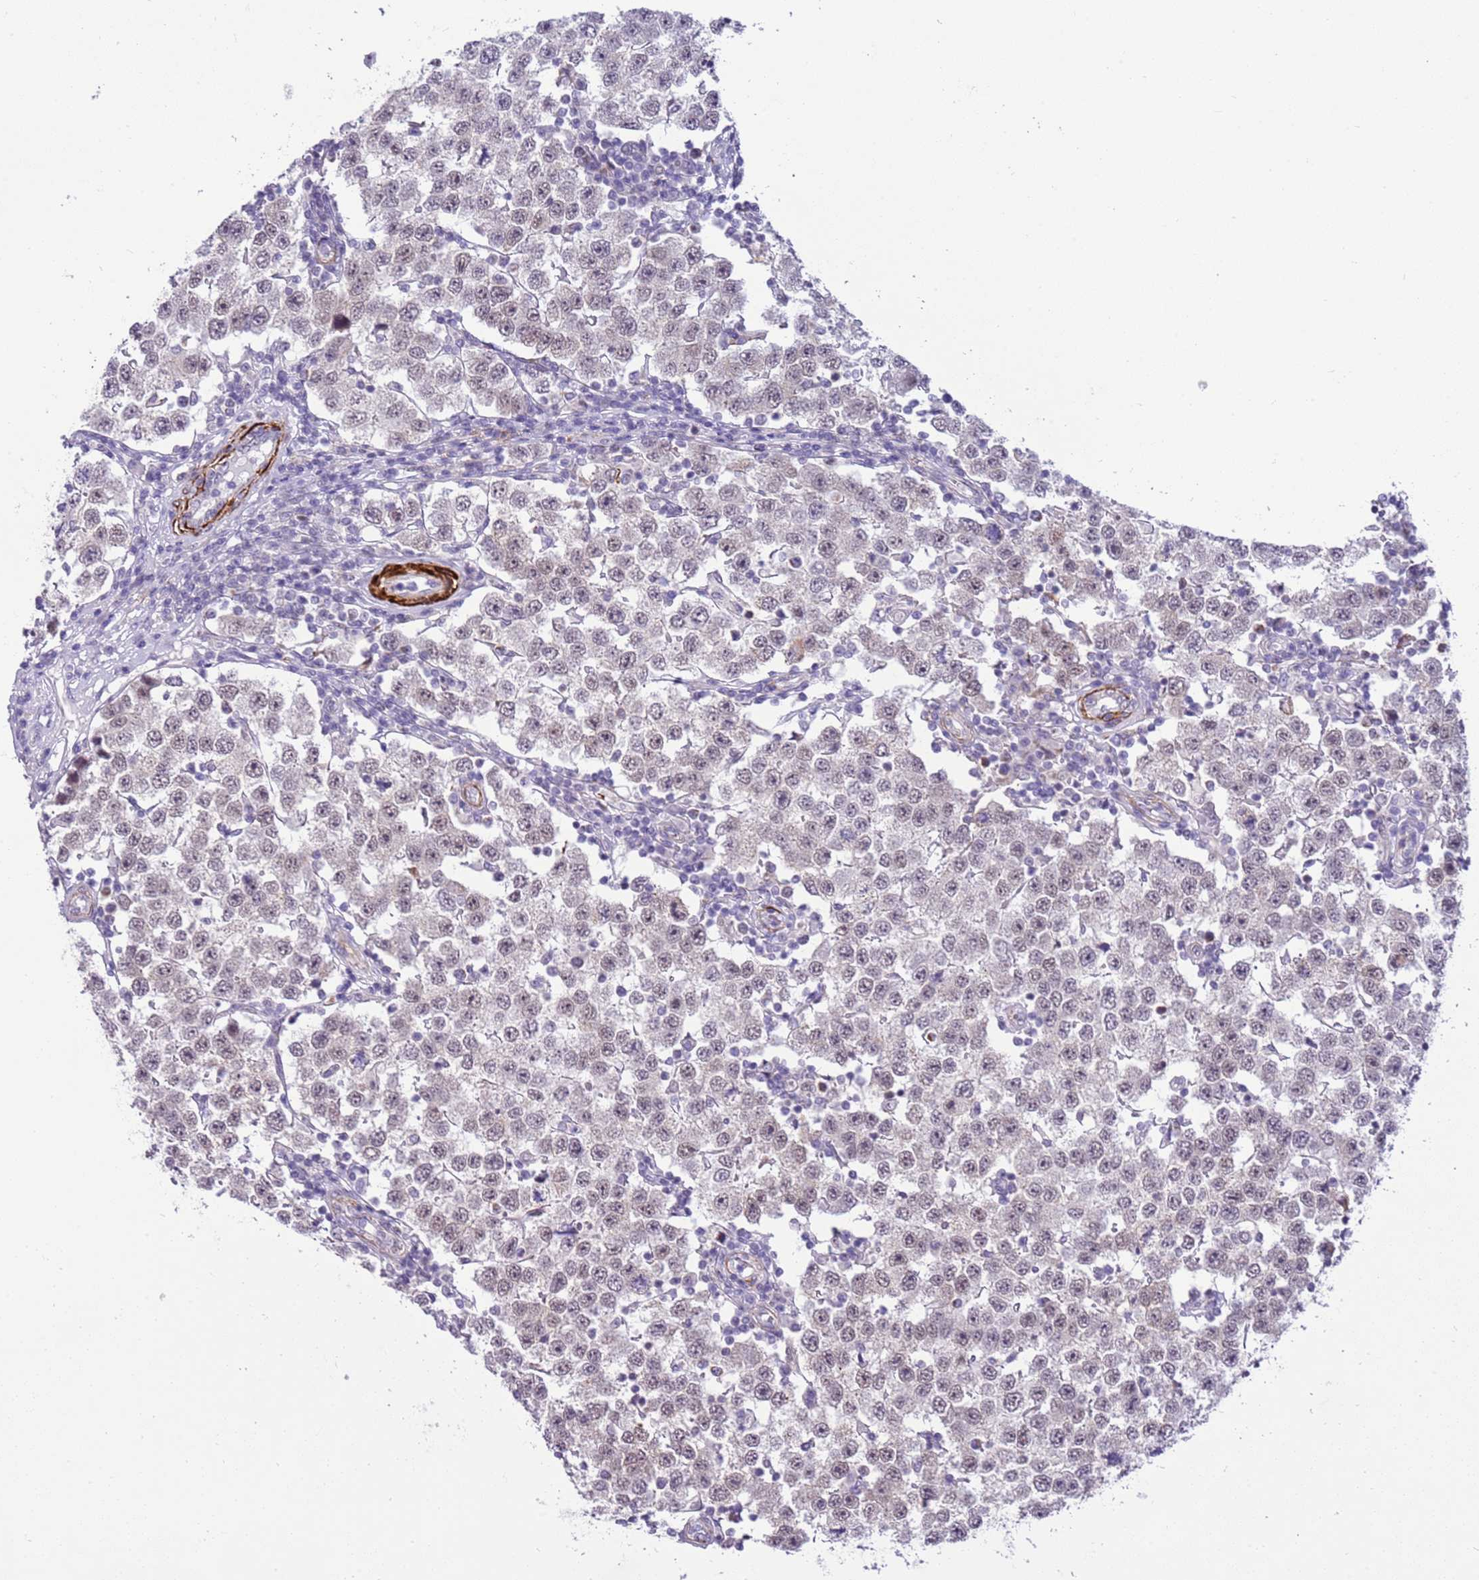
{"staining": {"intensity": "weak", "quantity": "25%-75%", "location": "nuclear"}, "tissue": "testis cancer", "cell_type": "Tumor cells", "image_type": "cancer", "snomed": [{"axis": "morphology", "description": "Seminoma, NOS"}, {"axis": "topography", "description": "Testis"}], "caption": "Testis cancer (seminoma) was stained to show a protein in brown. There is low levels of weak nuclear expression in about 25%-75% of tumor cells. (IHC, brightfield microscopy, high magnification).", "gene": "SMIM4", "patient": {"sex": "male", "age": 34}}